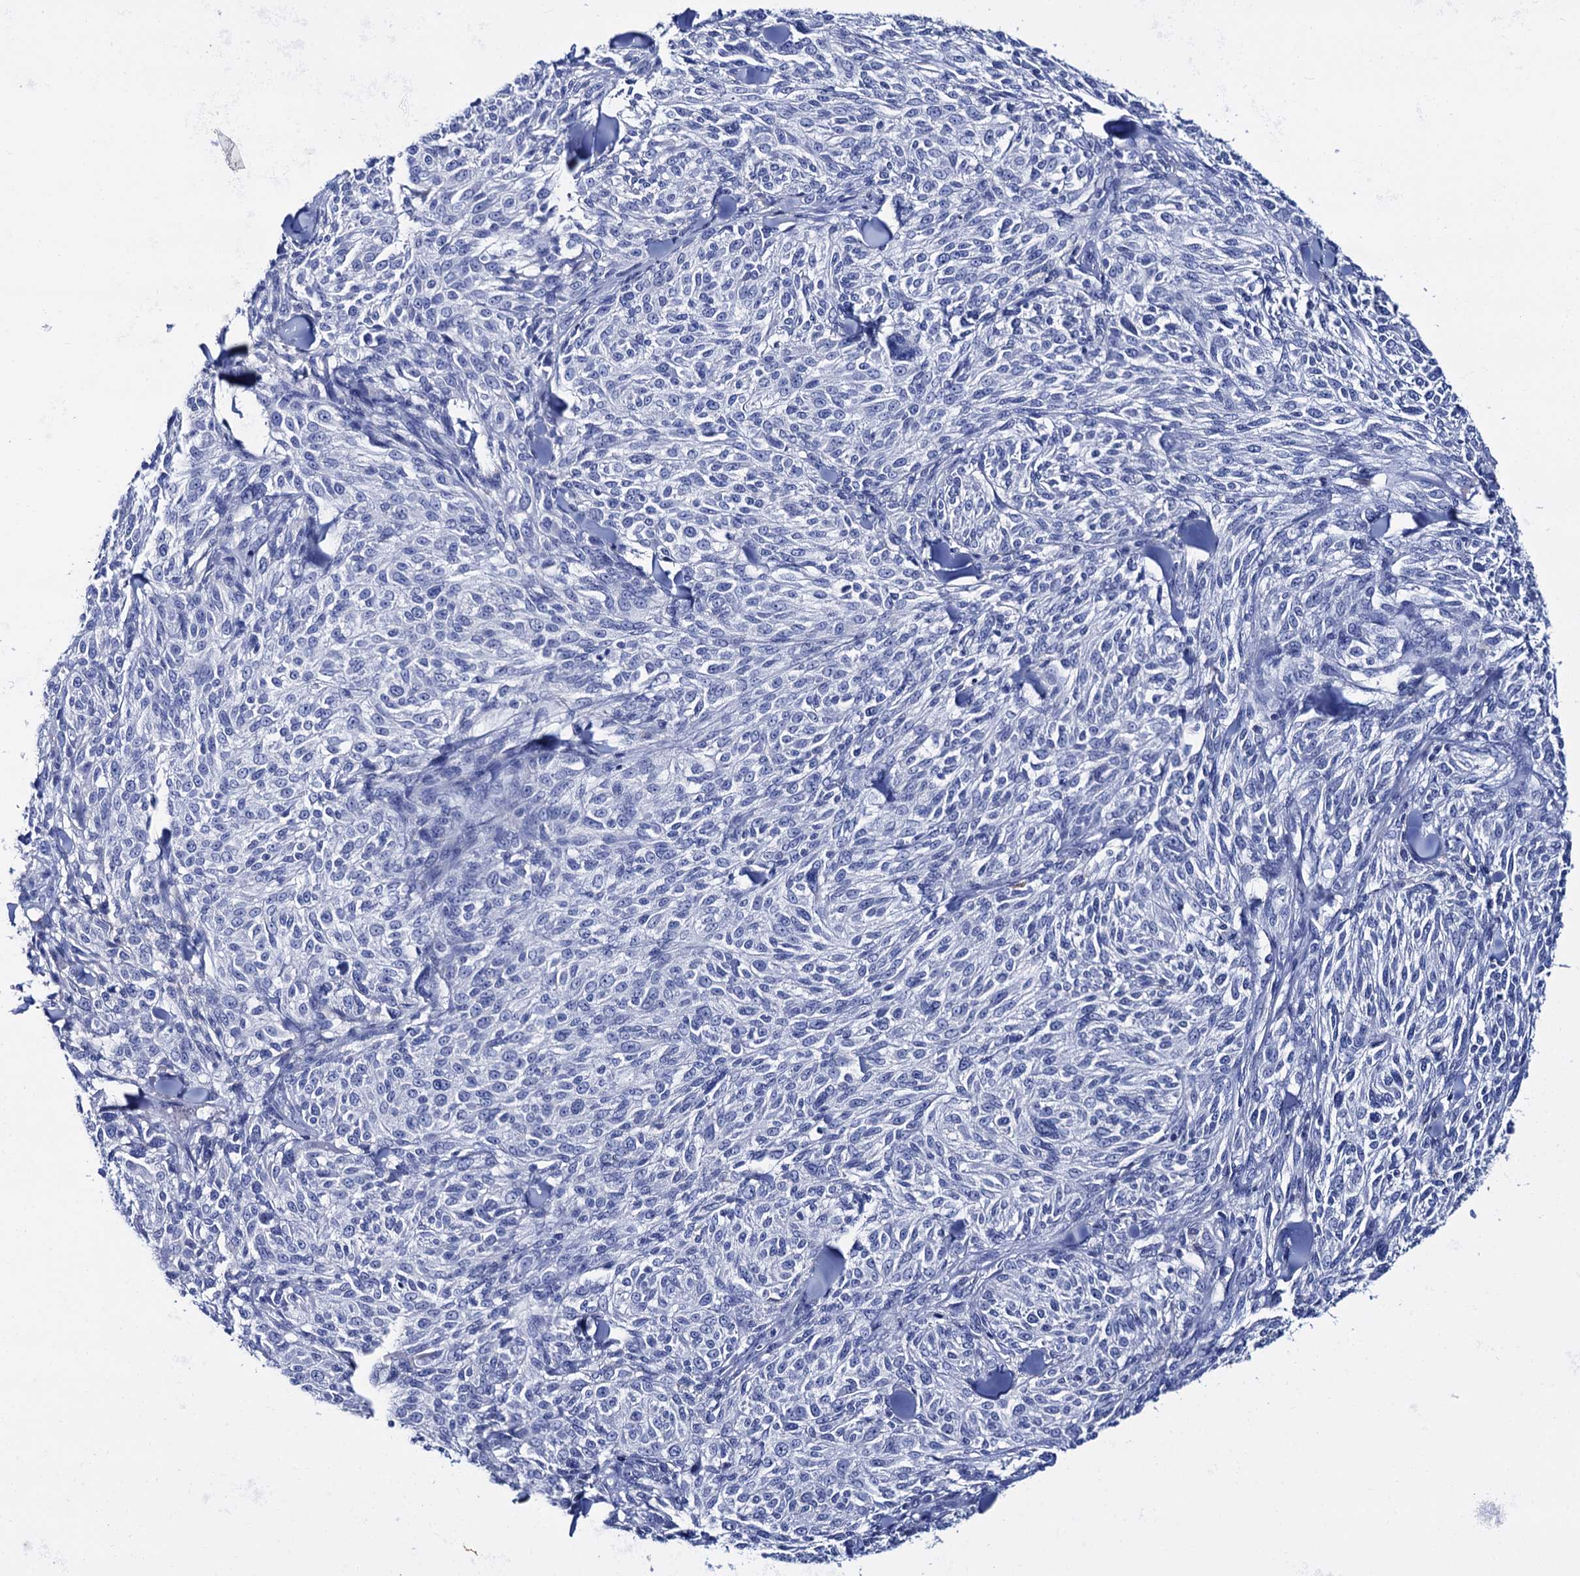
{"staining": {"intensity": "negative", "quantity": "none", "location": "none"}, "tissue": "melanoma", "cell_type": "Tumor cells", "image_type": "cancer", "snomed": [{"axis": "morphology", "description": "Malignant melanoma, NOS"}, {"axis": "topography", "description": "Skin of trunk"}], "caption": "IHC photomicrograph of neoplastic tissue: malignant melanoma stained with DAB (3,3'-diaminobenzidine) exhibits no significant protein staining in tumor cells.", "gene": "RAB3IP", "patient": {"sex": "male", "age": 71}}